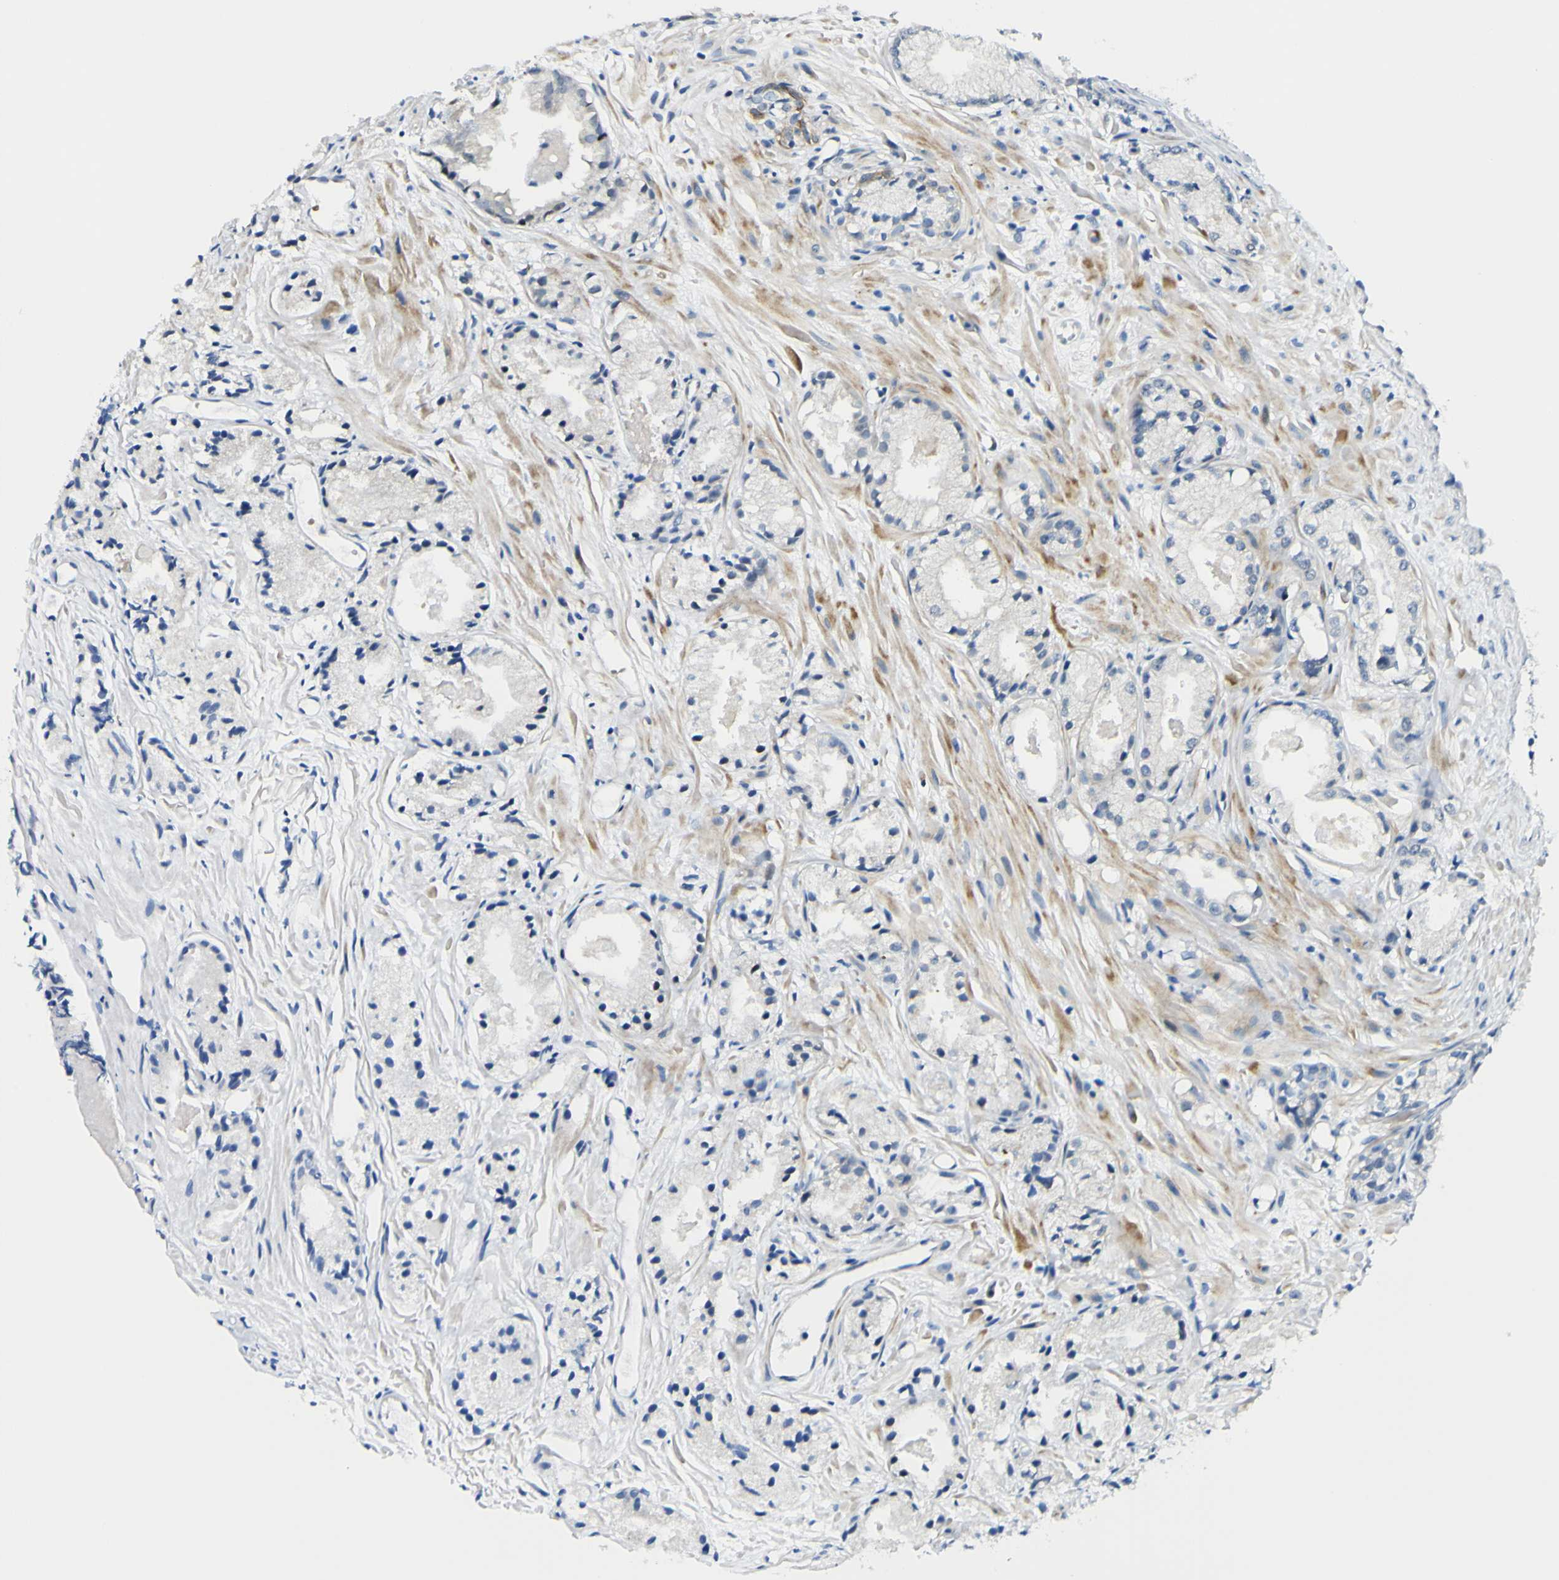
{"staining": {"intensity": "negative", "quantity": "none", "location": "none"}, "tissue": "prostate cancer", "cell_type": "Tumor cells", "image_type": "cancer", "snomed": [{"axis": "morphology", "description": "Adenocarcinoma, Low grade"}, {"axis": "topography", "description": "Prostate"}], "caption": "Immunohistochemistry image of low-grade adenocarcinoma (prostate) stained for a protein (brown), which reveals no positivity in tumor cells.", "gene": "KDM7A", "patient": {"sex": "male", "age": 72}}